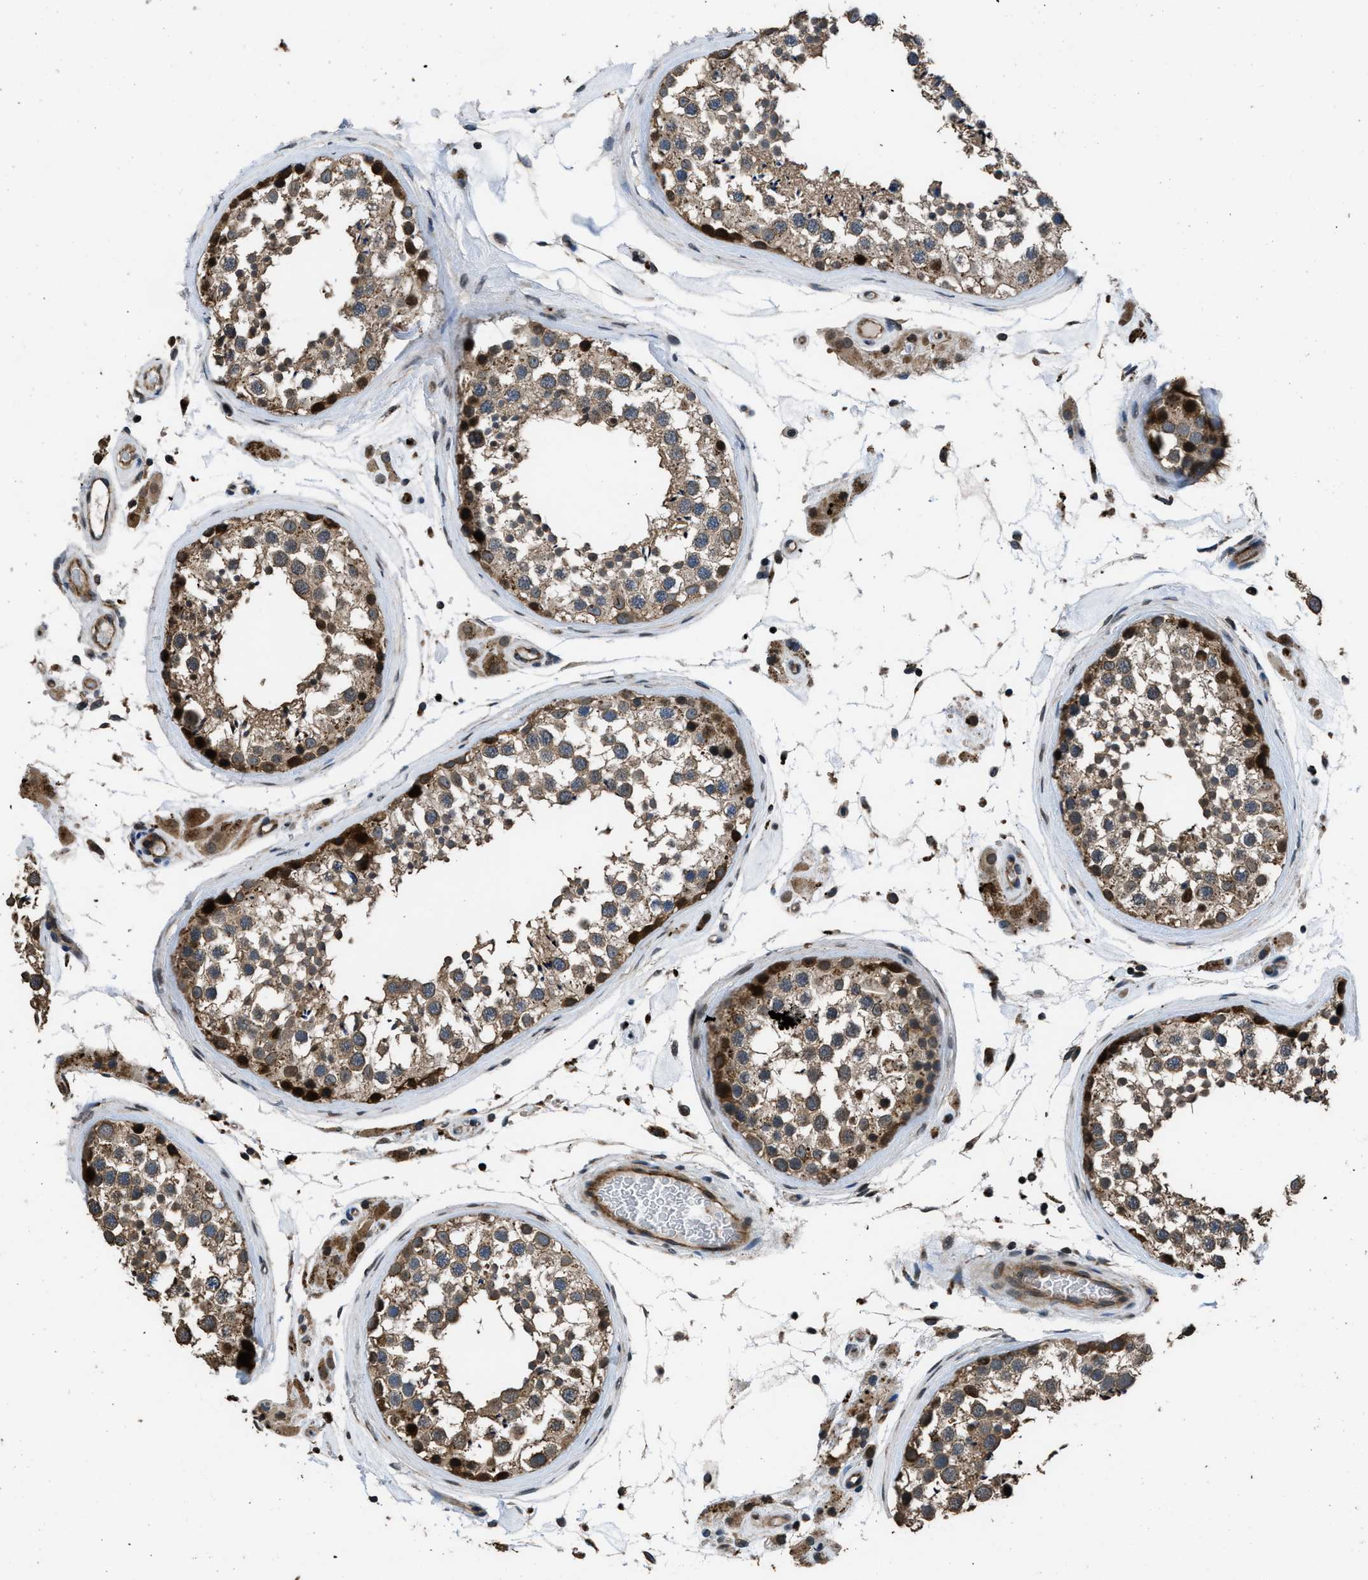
{"staining": {"intensity": "moderate", "quantity": ">75%", "location": "cytoplasmic/membranous,nuclear"}, "tissue": "testis", "cell_type": "Cells in seminiferous ducts", "image_type": "normal", "snomed": [{"axis": "morphology", "description": "Normal tissue, NOS"}, {"axis": "topography", "description": "Testis"}], "caption": "Immunohistochemistry (IHC) histopathology image of normal testis stained for a protein (brown), which displays medium levels of moderate cytoplasmic/membranous,nuclear expression in about >75% of cells in seminiferous ducts.", "gene": "CTBS", "patient": {"sex": "male", "age": 46}}